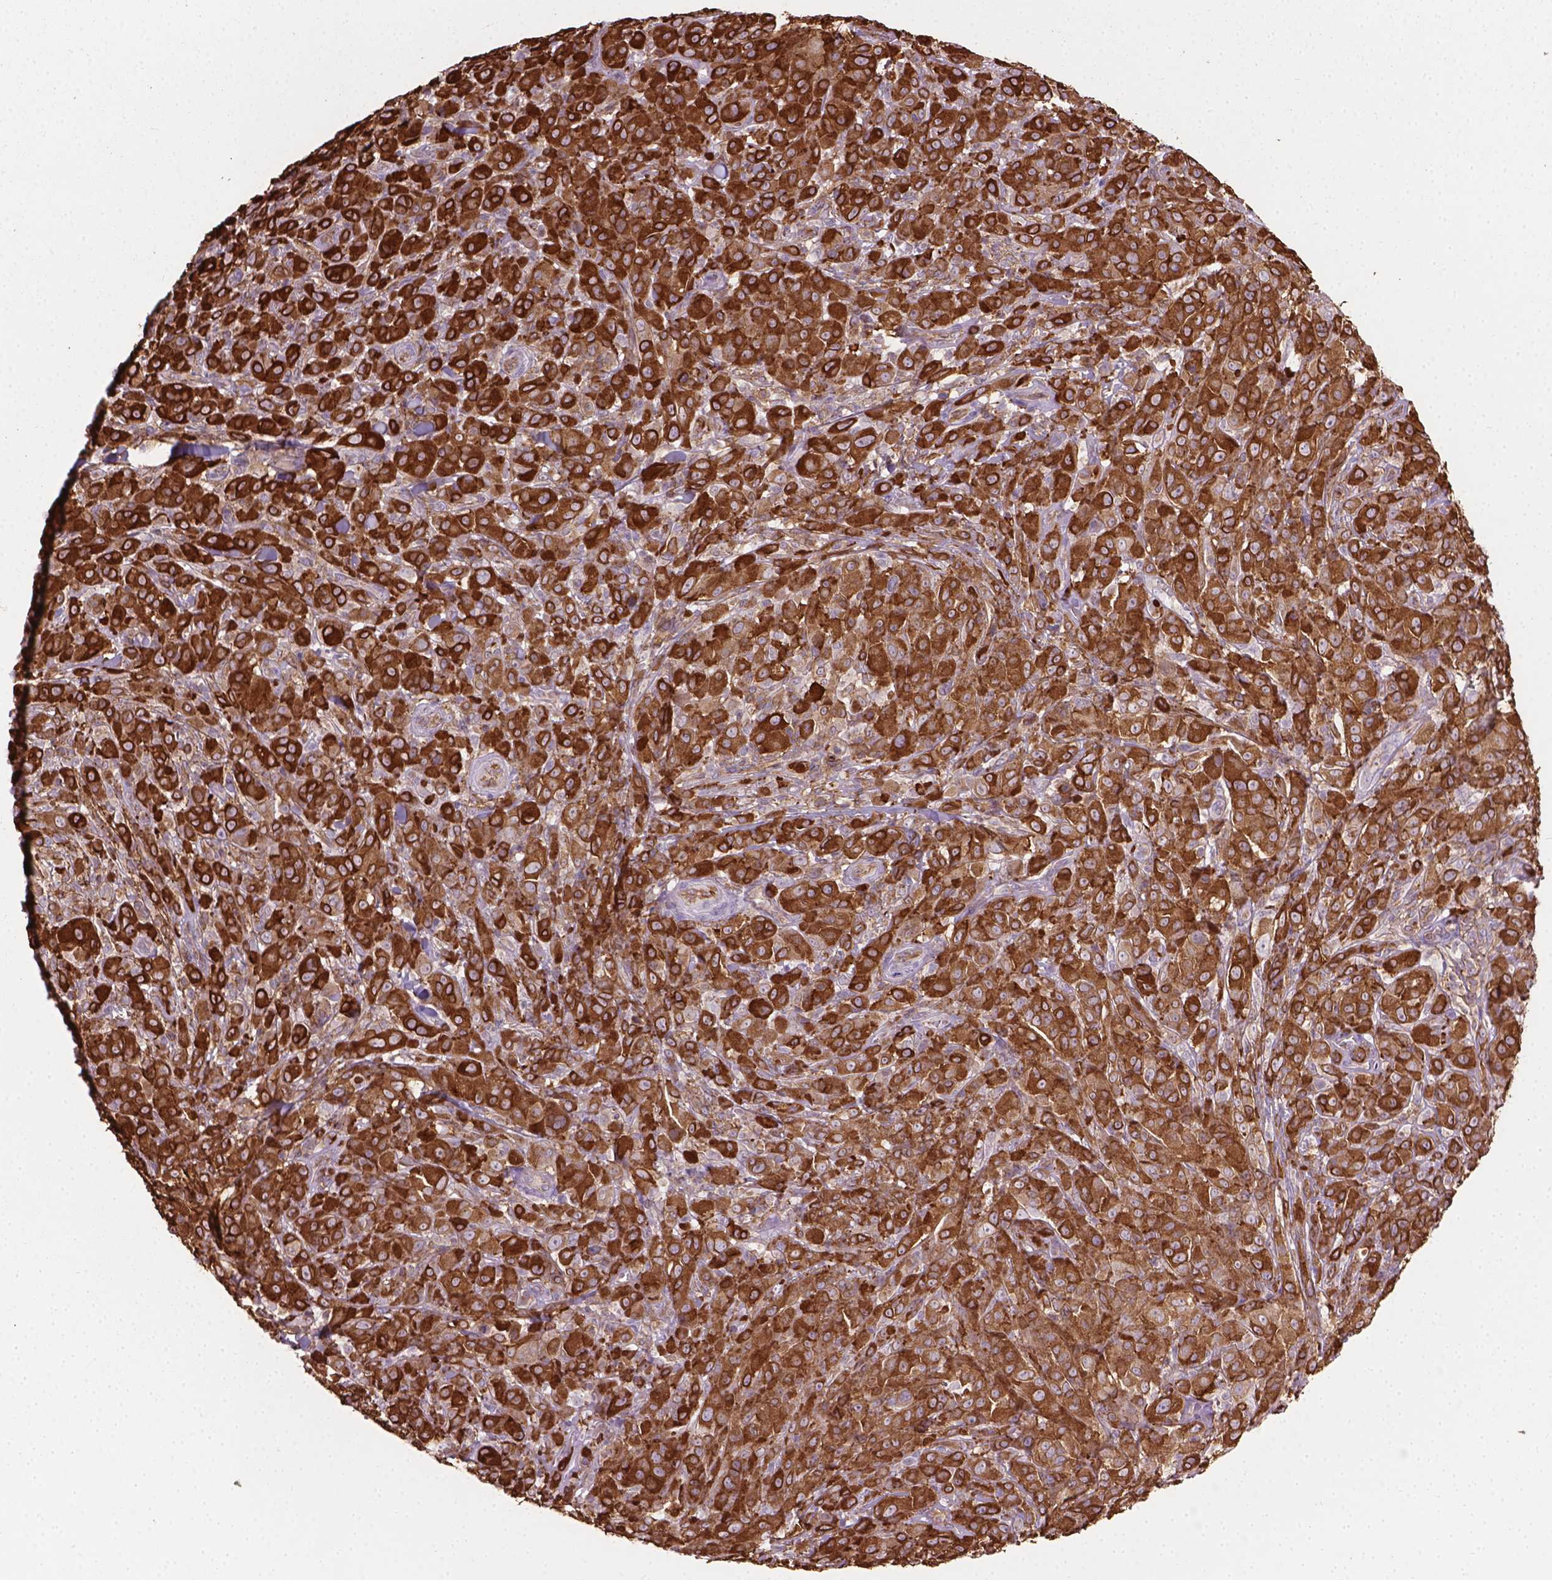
{"staining": {"intensity": "strong", "quantity": ">75%", "location": "cytoplasmic/membranous"}, "tissue": "melanoma", "cell_type": "Tumor cells", "image_type": "cancer", "snomed": [{"axis": "morphology", "description": "Malignant melanoma, NOS"}, {"axis": "topography", "description": "Skin"}], "caption": "Protein staining by immunohistochemistry (IHC) demonstrates strong cytoplasmic/membranous expression in about >75% of tumor cells in malignant melanoma.", "gene": "TCAF1", "patient": {"sex": "female", "age": 87}}